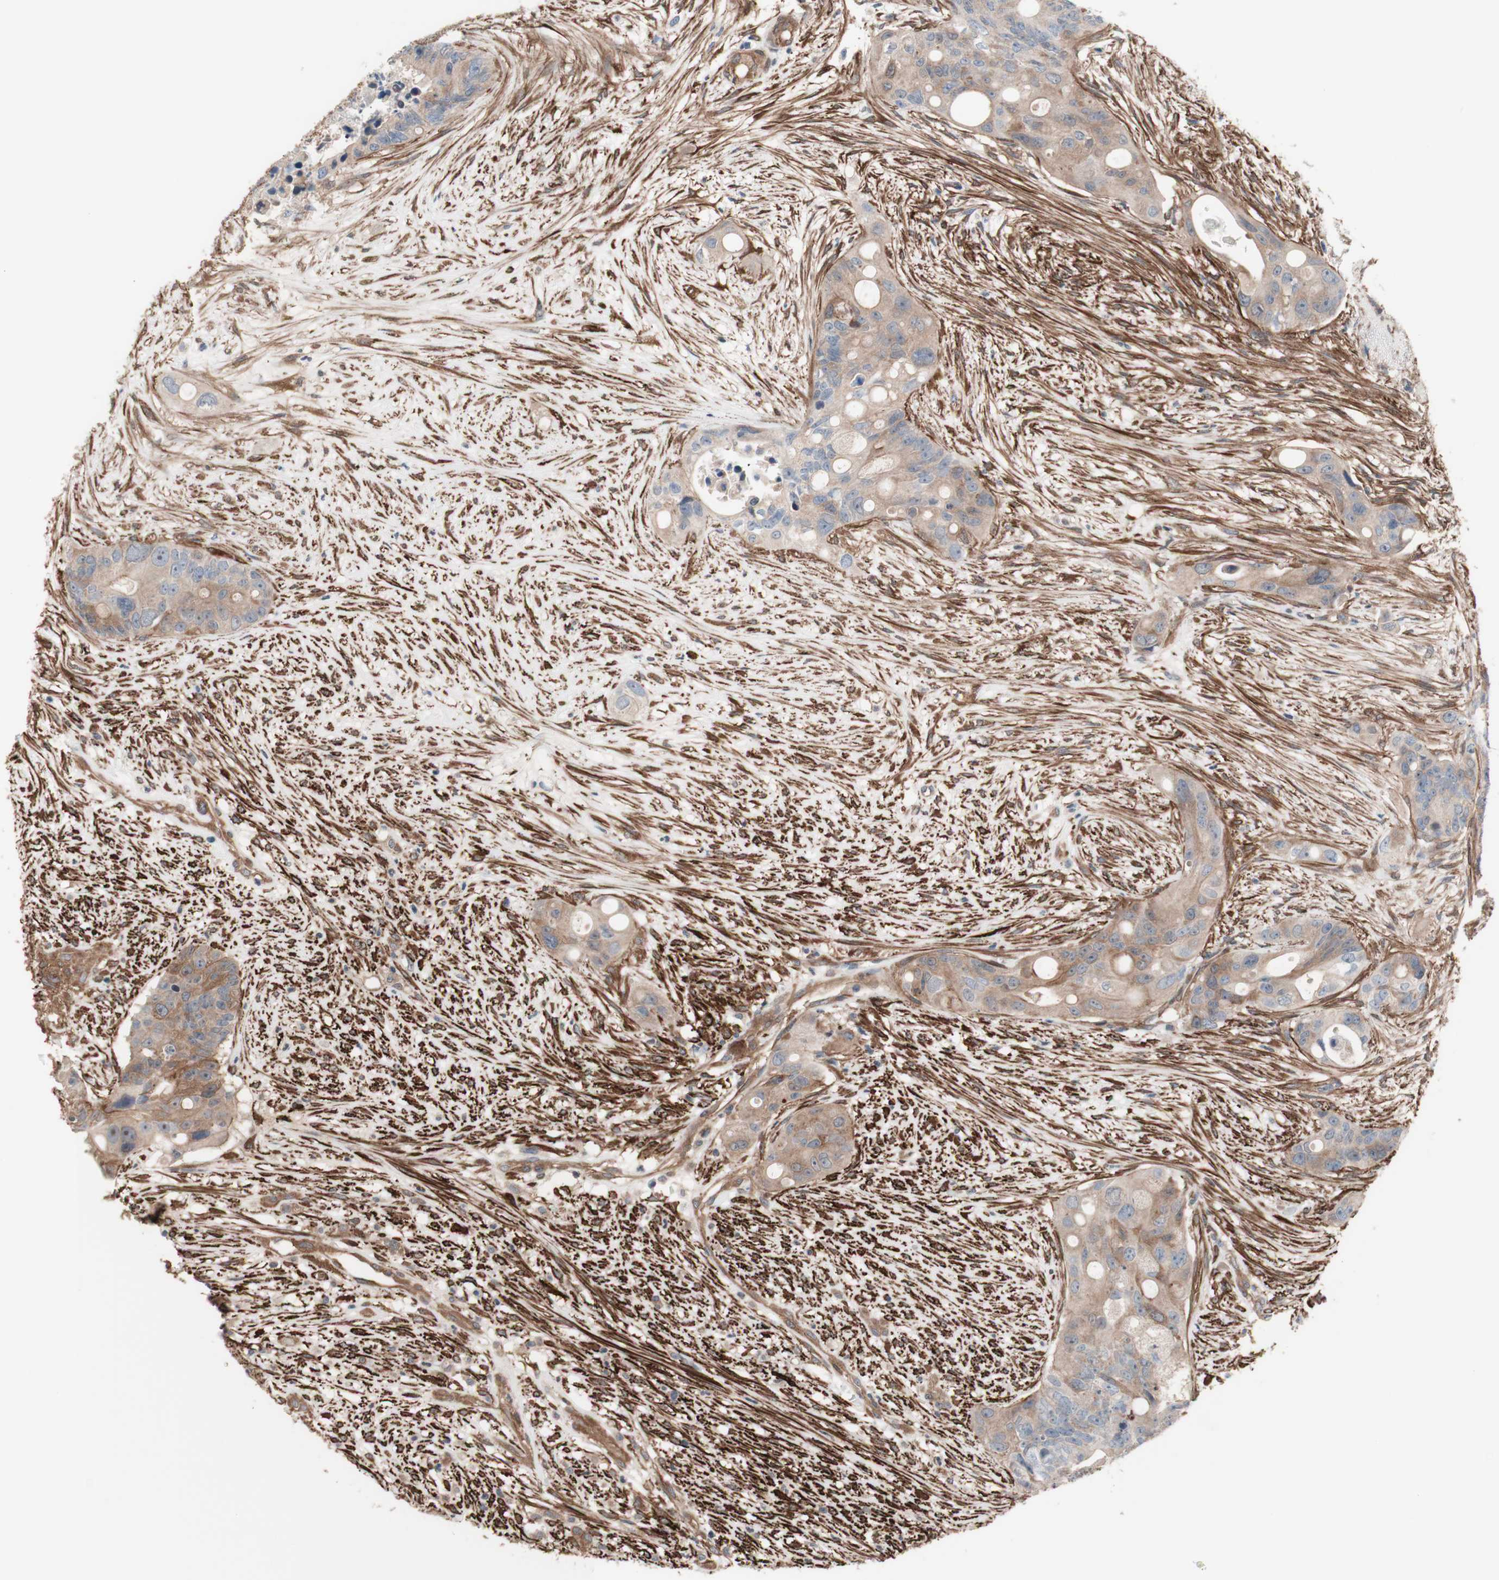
{"staining": {"intensity": "weak", "quantity": ">75%", "location": "cytoplasmic/membranous"}, "tissue": "colorectal cancer", "cell_type": "Tumor cells", "image_type": "cancer", "snomed": [{"axis": "morphology", "description": "Adenocarcinoma, NOS"}, {"axis": "topography", "description": "Colon"}], "caption": "DAB immunohistochemical staining of colorectal cancer (adenocarcinoma) demonstrates weak cytoplasmic/membranous protein expression in approximately >75% of tumor cells. (DAB IHC with brightfield microscopy, high magnification).", "gene": "CNN3", "patient": {"sex": "female", "age": 57}}